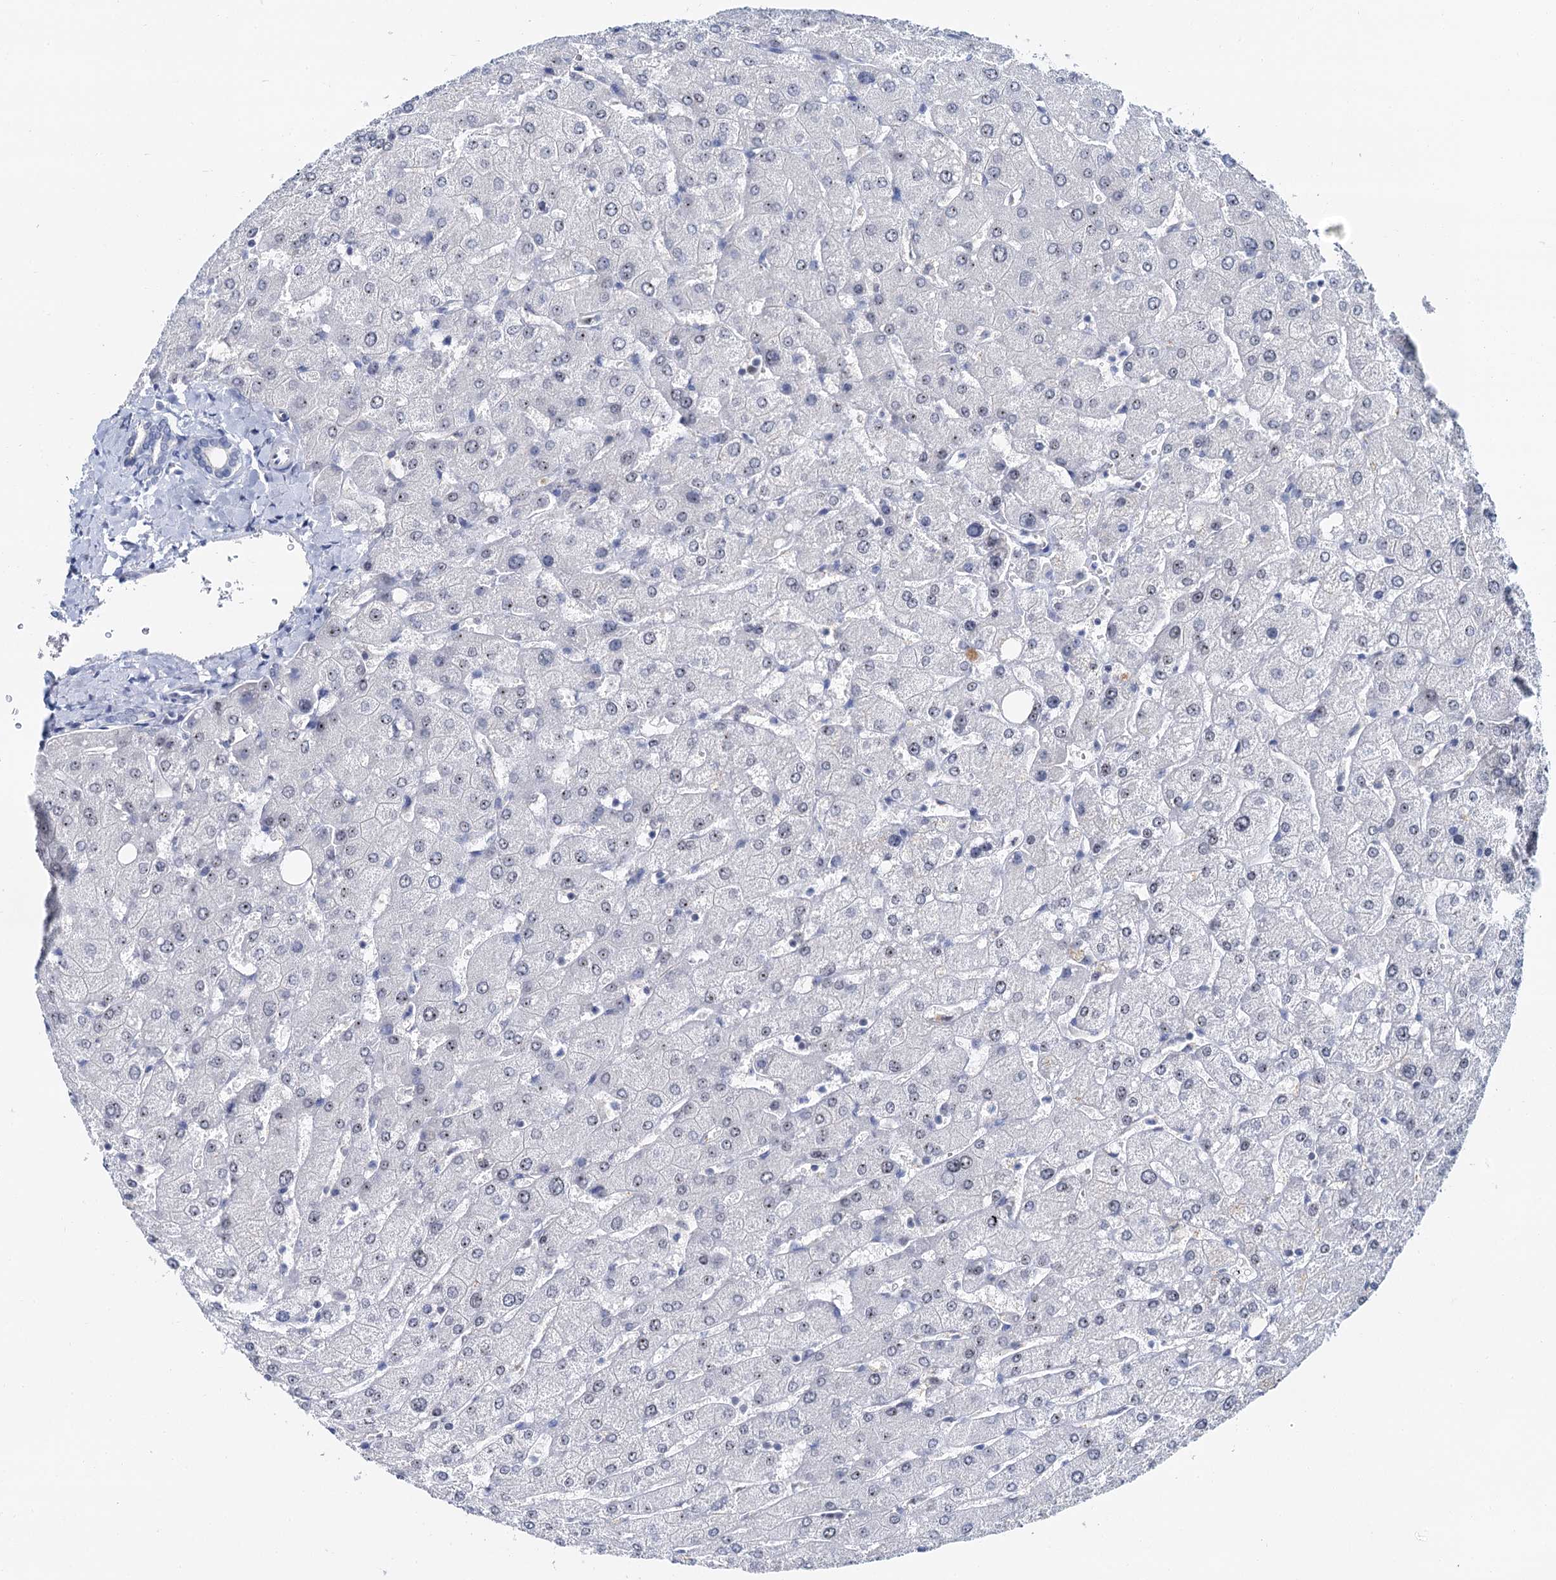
{"staining": {"intensity": "negative", "quantity": "none", "location": "none"}, "tissue": "liver", "cell_type": "Cholangiocytes", "image_type": "normal", "snomed": [{"axis": "morphology", "description": "Normal tissue, NOS"}, {"axis": "topography", "description": "Liver"}], "caption": "Immunohistochemical staining of unremarkable liver reveals no significant positivity in cholangiocytes. The staining is performed using DAB (3,3'-diaminobenzidine) brown chromogen with nuclei counter-stained in using hematoxylin.", "gene": "NOP2", "patient": {"sex": "male", "age": 55}}